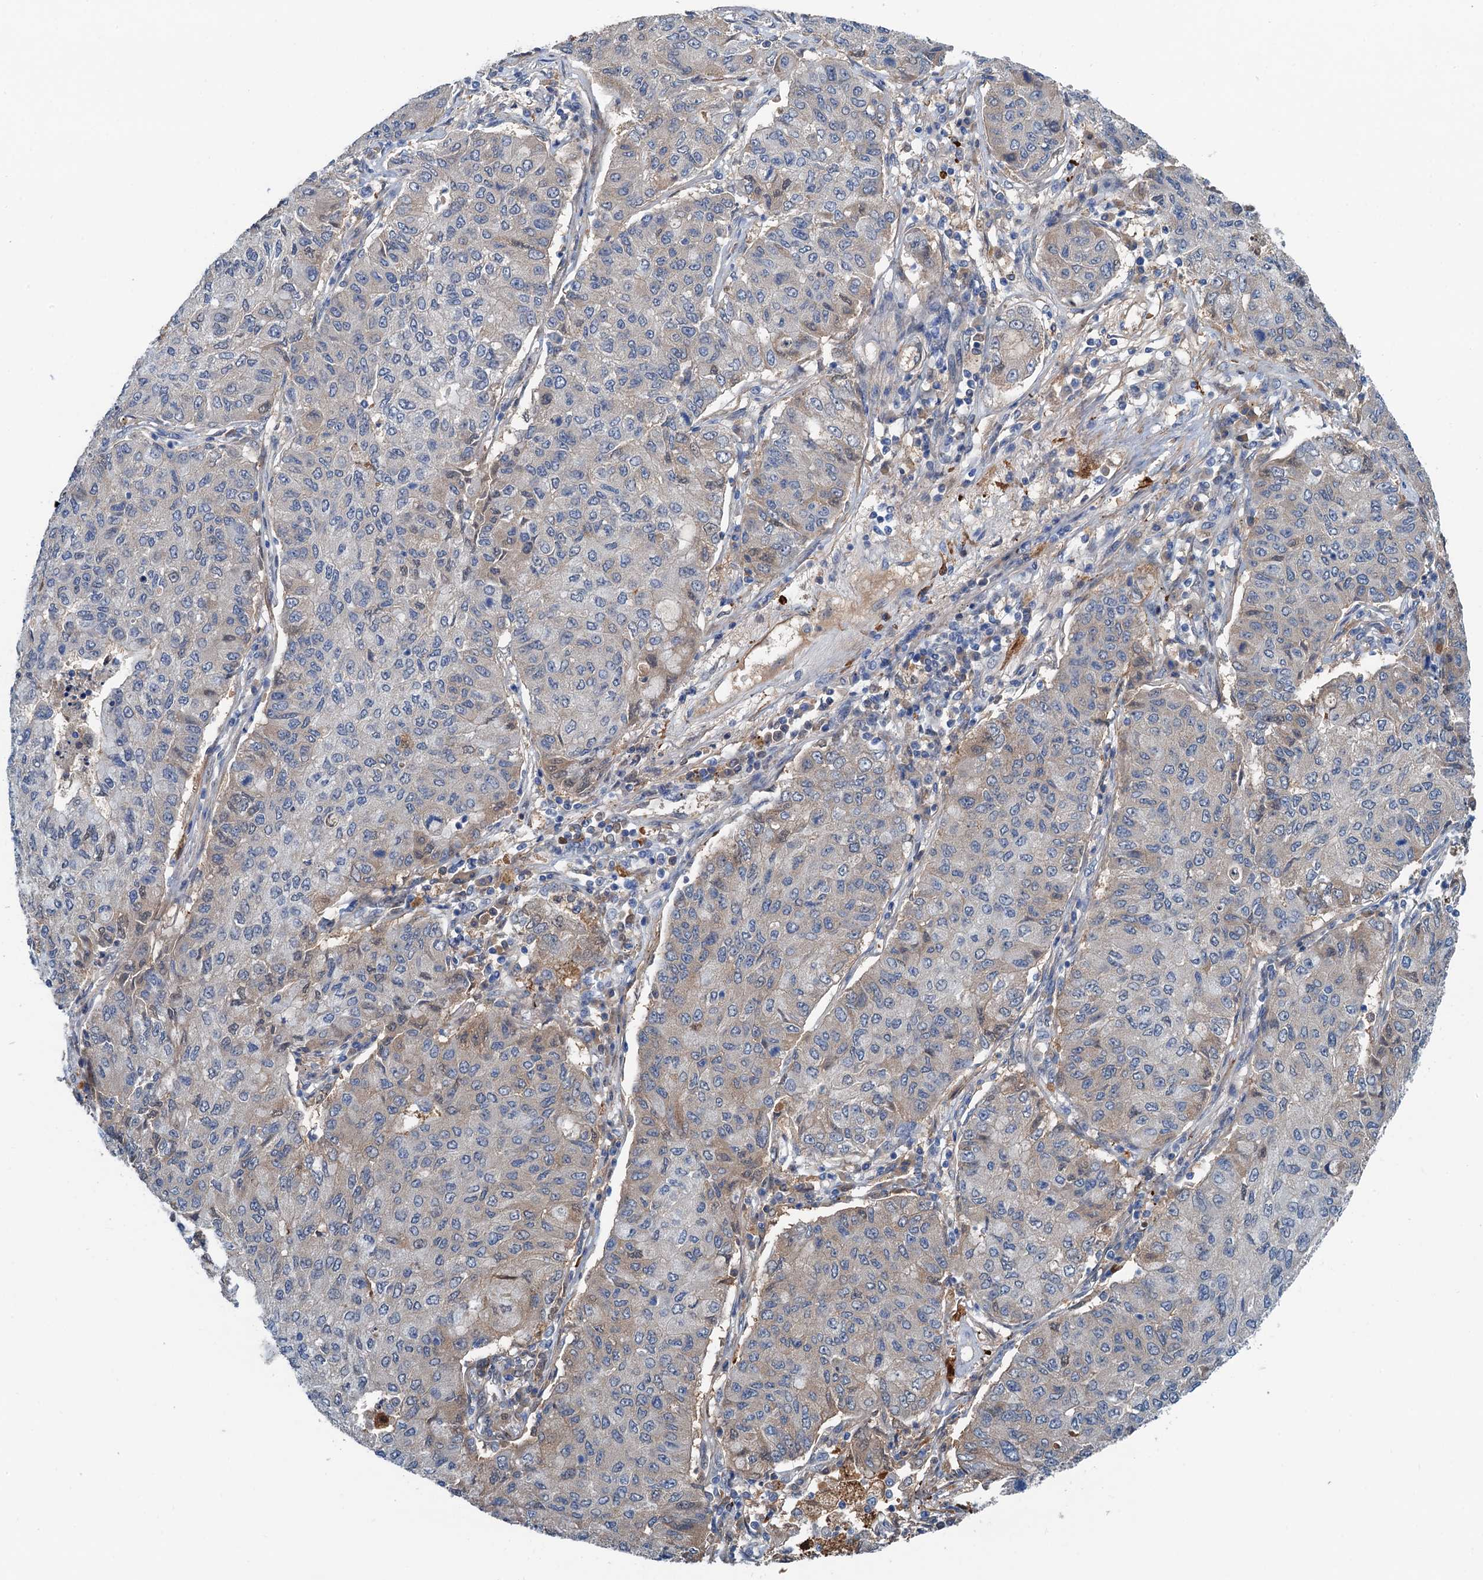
{"staining": {"intensity": "weak", "quantity": "<25%", "location": "cytoplasmic/membranous"}, "tissue": "lung cancer", "cell_type": "Tumor cells", "image_type": "cancer", "snomed": [{"axis": "morphology", "description": "Squamous cell carcinoma, NOS"}, {"axis": "topography", "description": "Lung"}], "caption": "Immunohistochemistry (IHC) histopathology image of neoplastic tissue: human lung squamous cell carcinoma stained with DAB (3,3'-diaminobenzidine) reveals no significant protein expression in tumor cells.", "gene": "CSTPP1", "patient": {"sex": "male", "age": 74}}